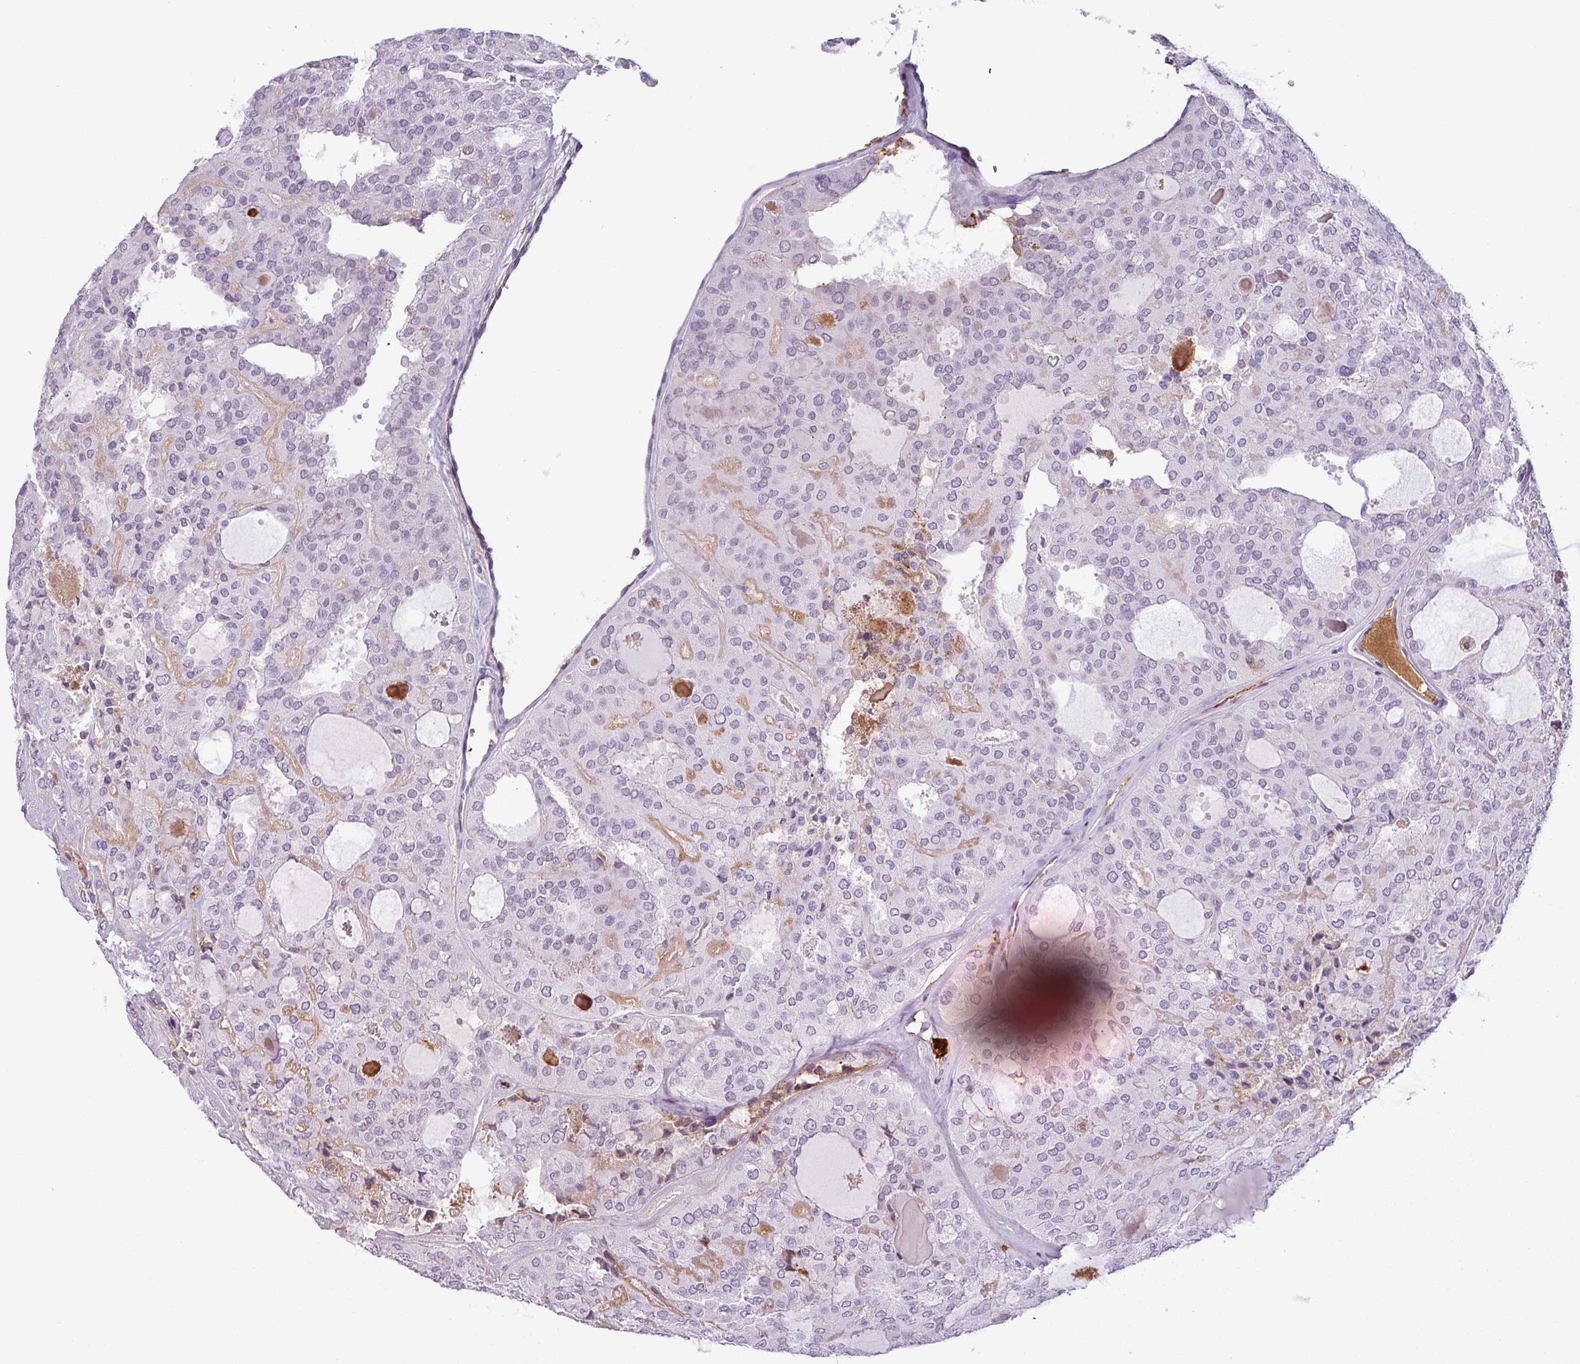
{"staining": {"intensity": "negative", "quantity": "none", "location": "none"}, "tissue": "thyroid cancer", "cell_type": "Tumor cells", "image_type": "cancer", "snomed": [{"axis": "morphology", "description": "Follicular adenoma carcinoma, NOS"}, {"axis": "topography", "description": "Thyroid gland"}], "caption": "Thyroid cancer (follicular adenoma carcinoma) was stained to show a protein in brown. There is no significant expression in tumor cells. (DAB (3,3'-diaminobenzidine) IHC visualized using brightfield microscopy, high magnification).", "gene": "APOC1", "patient": {"sex": "male", "age": 75}}